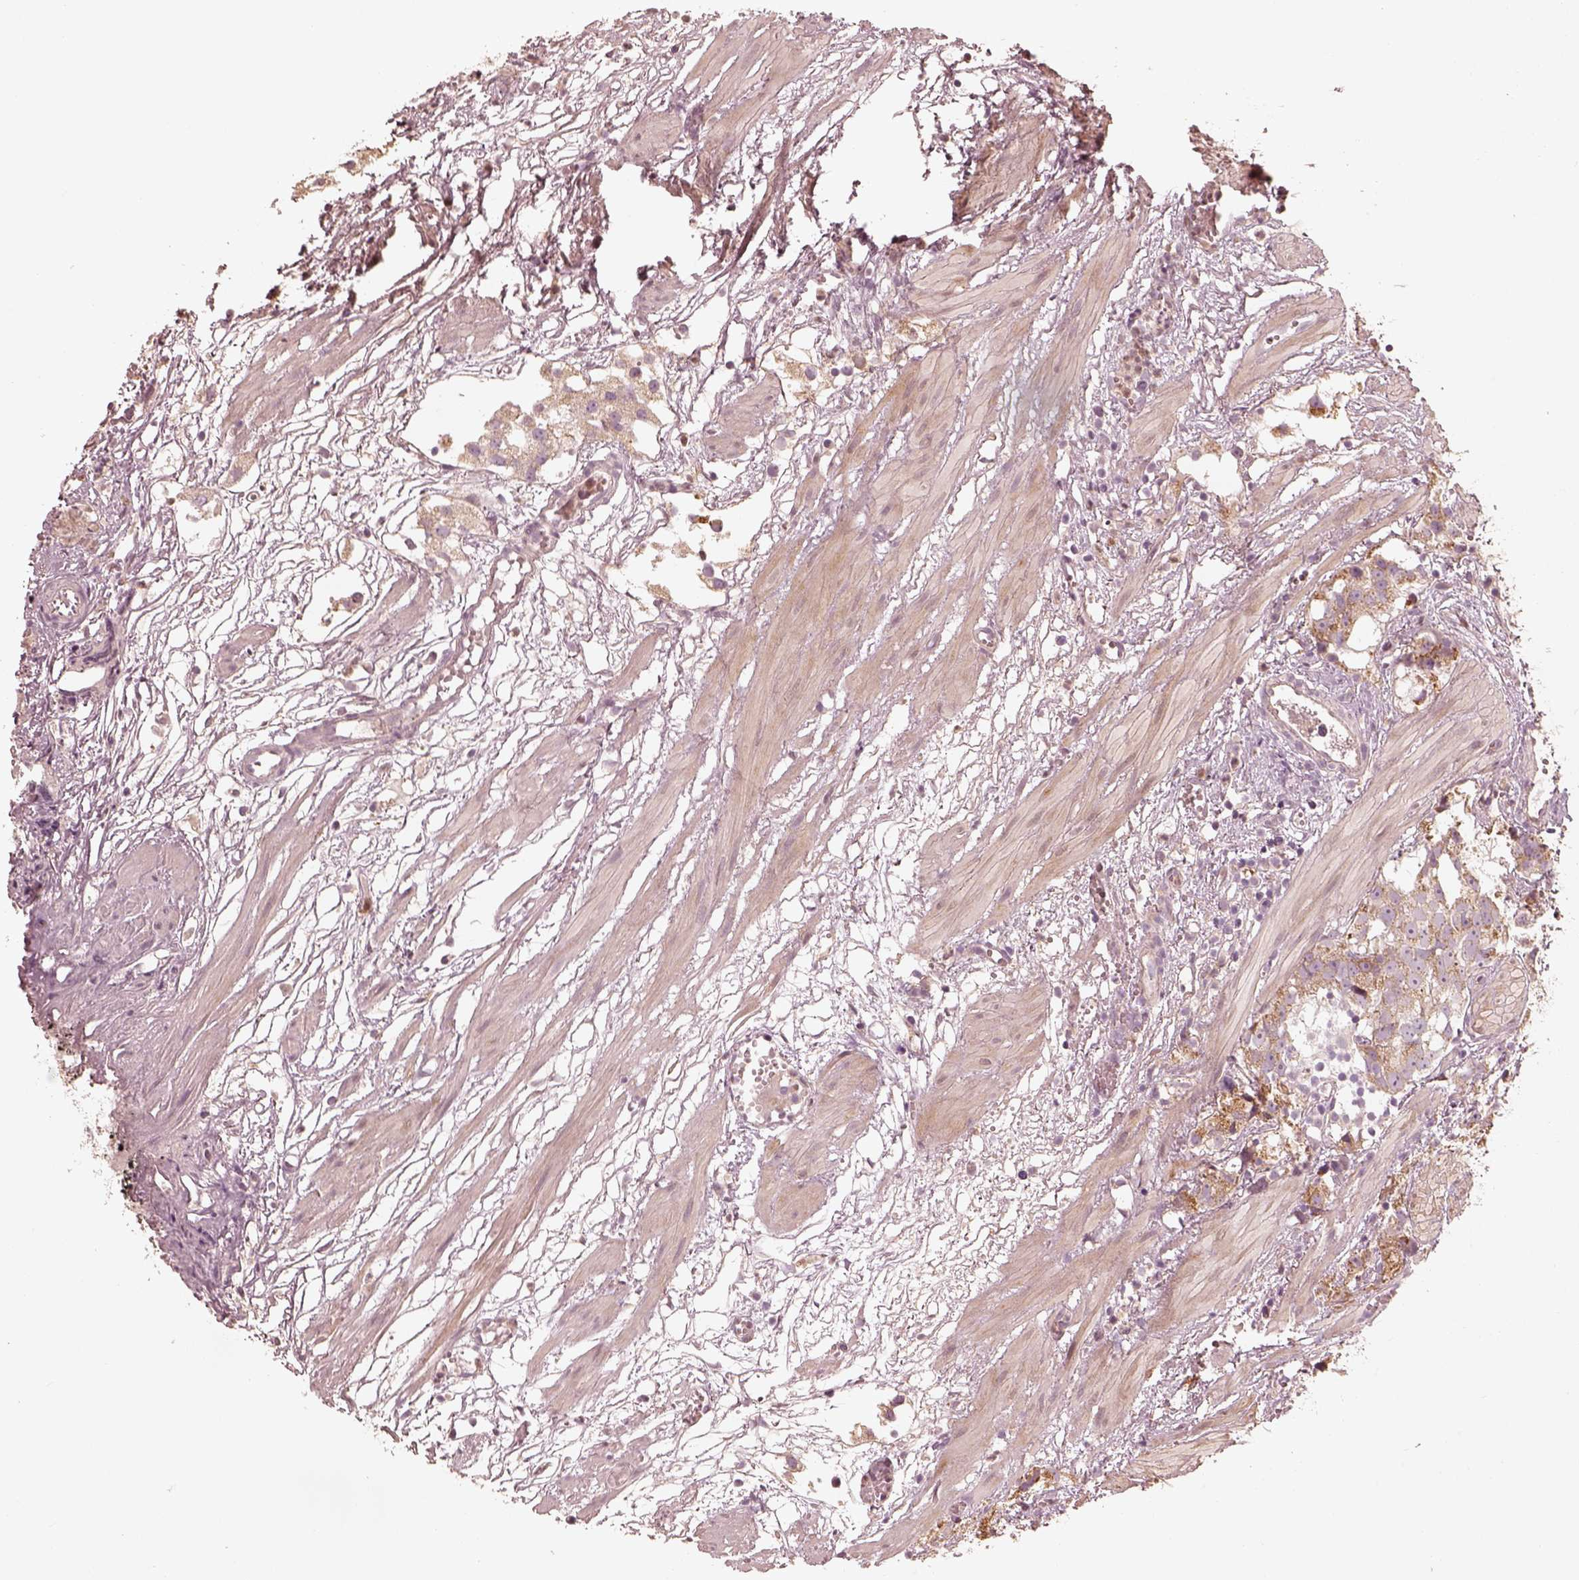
{"staining": {"intensity": "moderate", "quantity": ">75%", "location": "cytoplasmic/membranous"}, "tissue": "prostate cancer", "cell_type": "Tumor cells", "image_type": "cancer", "snomed": [{"axis": "morphology", "description": "Adenocarcinoma, High grade"}, {"axis": "topography", "description": "Prostate"}], "caption": "Tumor cells show medium levels of moderate cytoplasmic/membranous positivity in about >75% of cells in human adenocarcinoma (high-grade) (prostate).", "gene": "WLS", "patient": {"sex": "male", "age": 68}}